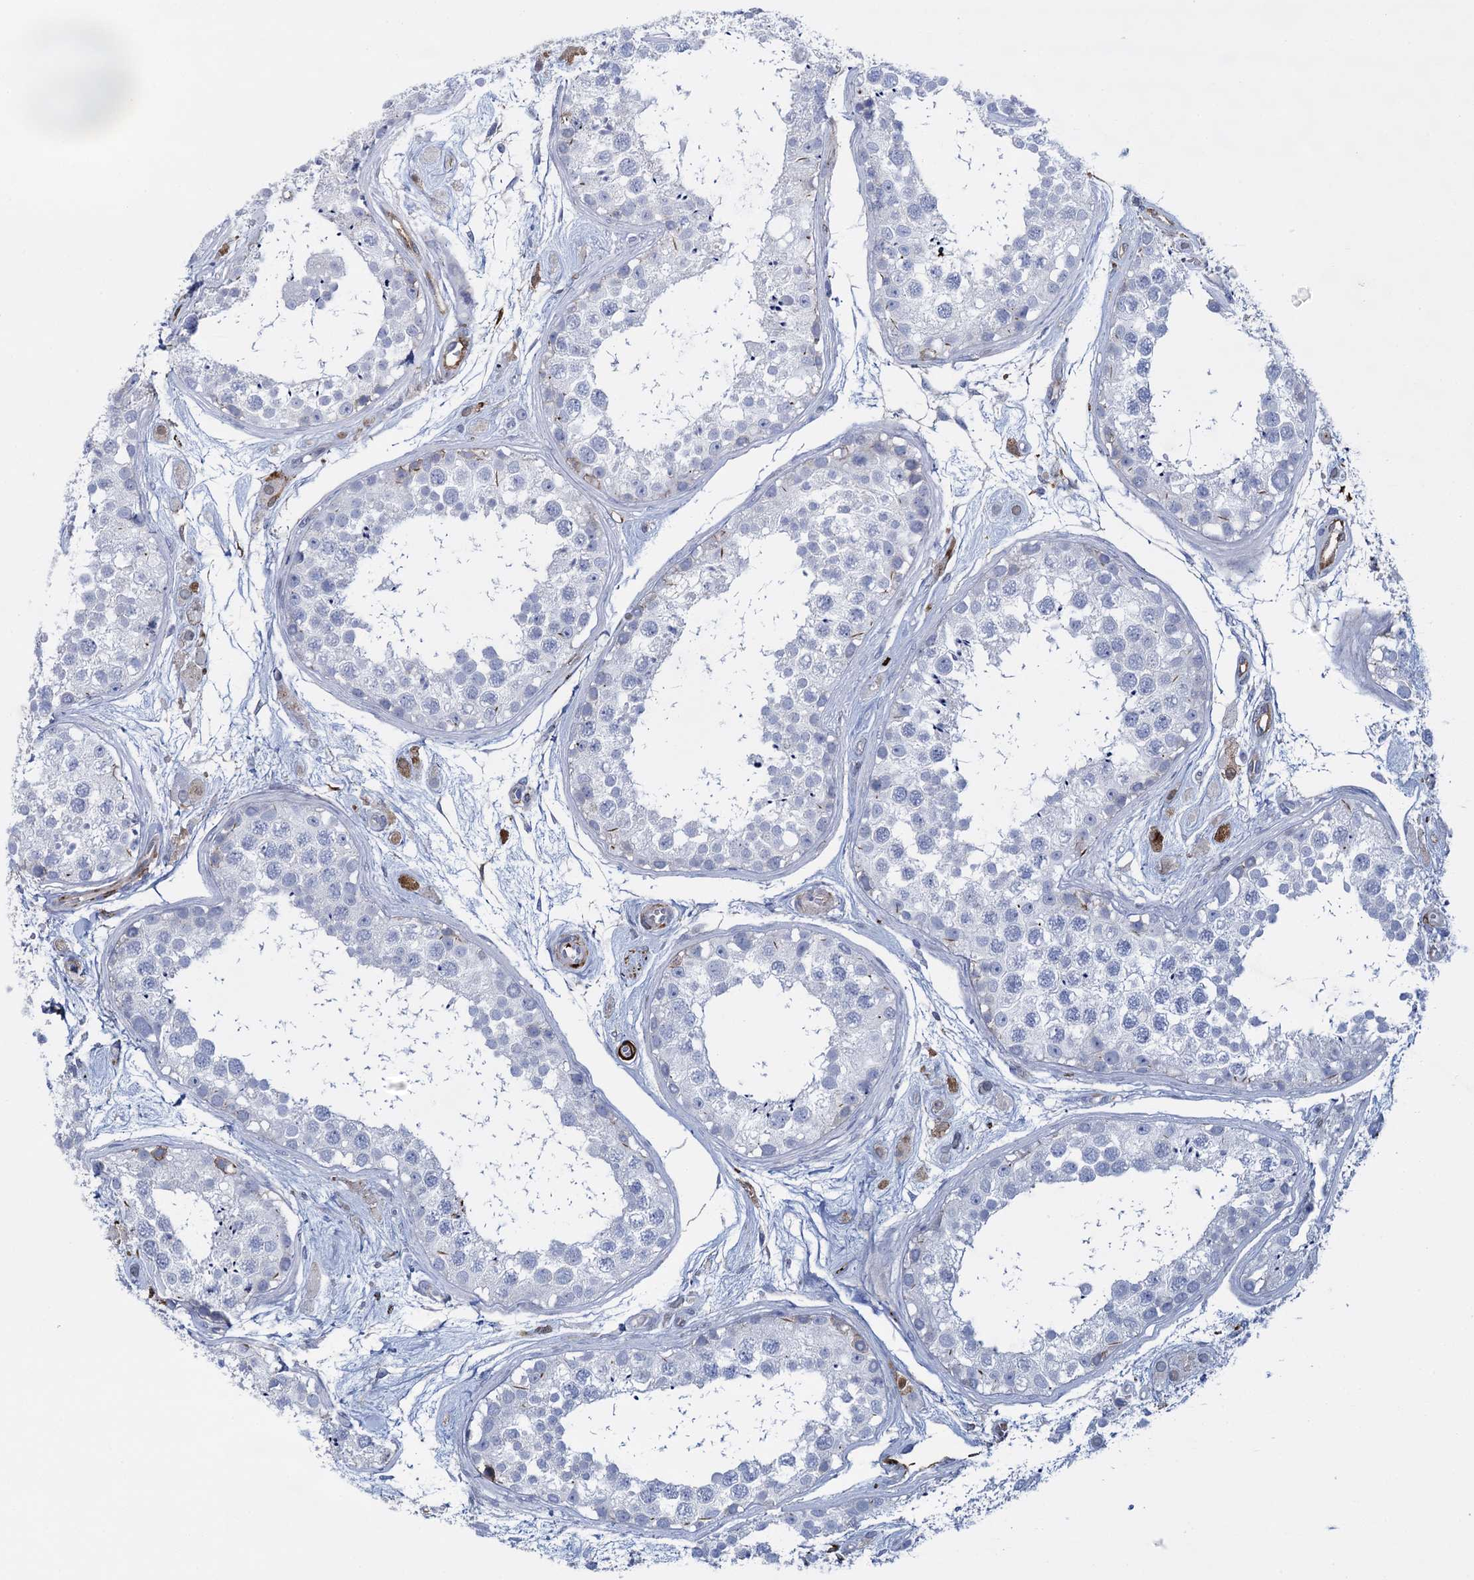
{"staining": {"intensity": "moderate", "quantity": "<25%", "location": "cytoplasmic/membranous"}, "tissue": "testis", "cell_type": "Cells in seminiferous ducts", "image_type": "normal", "snomed": [{"axis": "morphology", "description": "Normal tissue, NOS"}, {"axis": "topography", "description": "Testis"}], "caption": "Benign testis reveals moderate cytoplasmic/membranous staining in about <25% of cells in seminiferous ducts (IHC, brightfield microscopy, high magnification)..", "gene": "SNCG", "patient": {"sex": "male", "age": 25}}